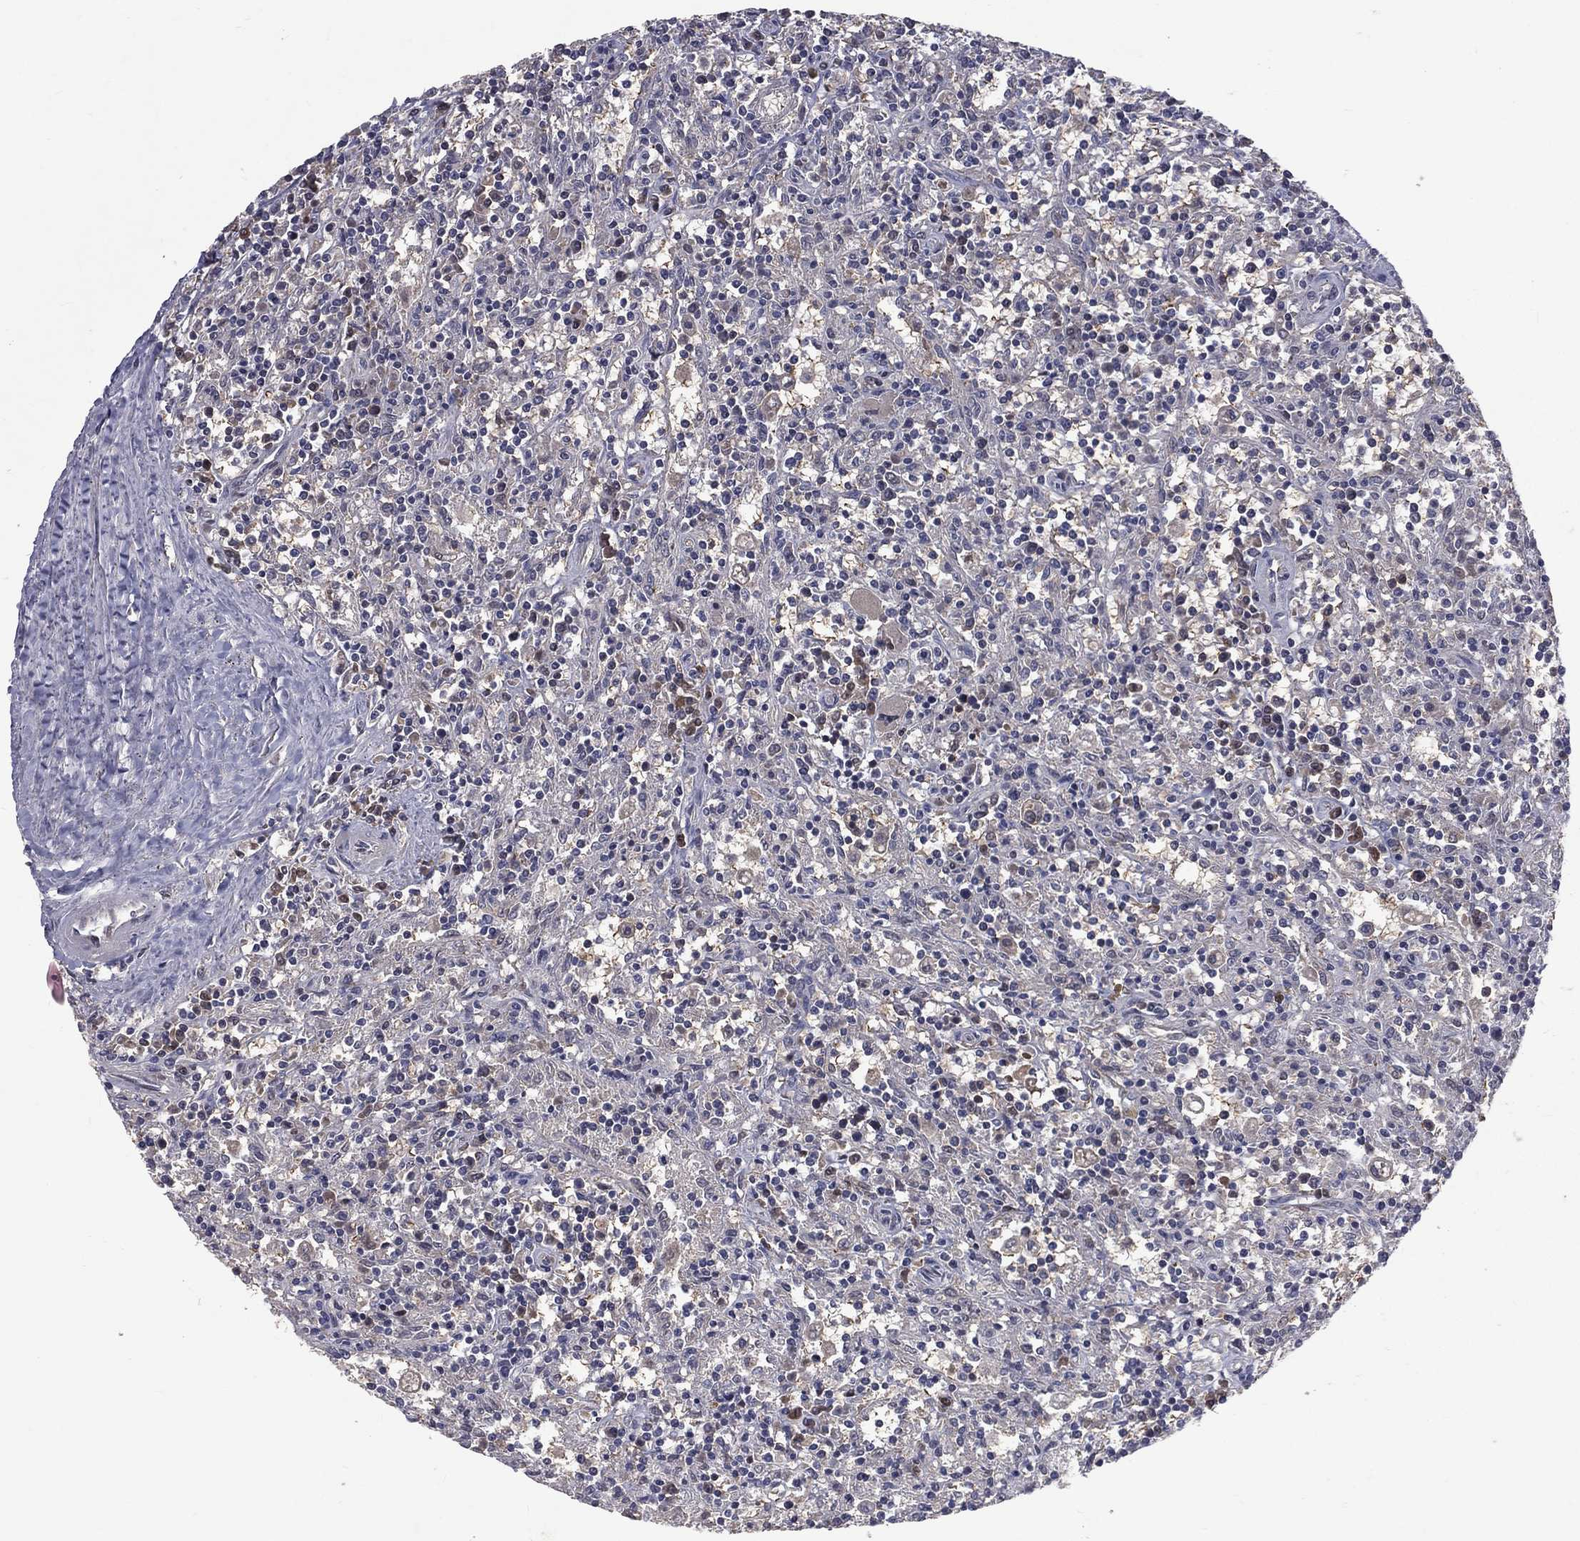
{"staining": {"intensity": "negative", "quantity": "none", "location": "none"}, "tissue": "lymphoma", "cell_type": "Tumor cells", "image_type": "cancer", "snomed": [{"axis": "morphology", "description": "Malignant lymphoma, non-Hodgkin's type, Low grade"}, {"axis": "topography", "description": "Spleen"}], "caption": "A high-resolution micrograph shows immunohistochemistry staining of lymphoma, which shows no significant positivity in tumor cells. The staining was performed using DAB (3,3'-diaminobenzidine) to visualize the protein expression in brown, while the nuclei were stained in blue with hematoxylin (Magnification: 20x).", "gene": "DSG4", "patient": {"sex": "male", "age": 62}}